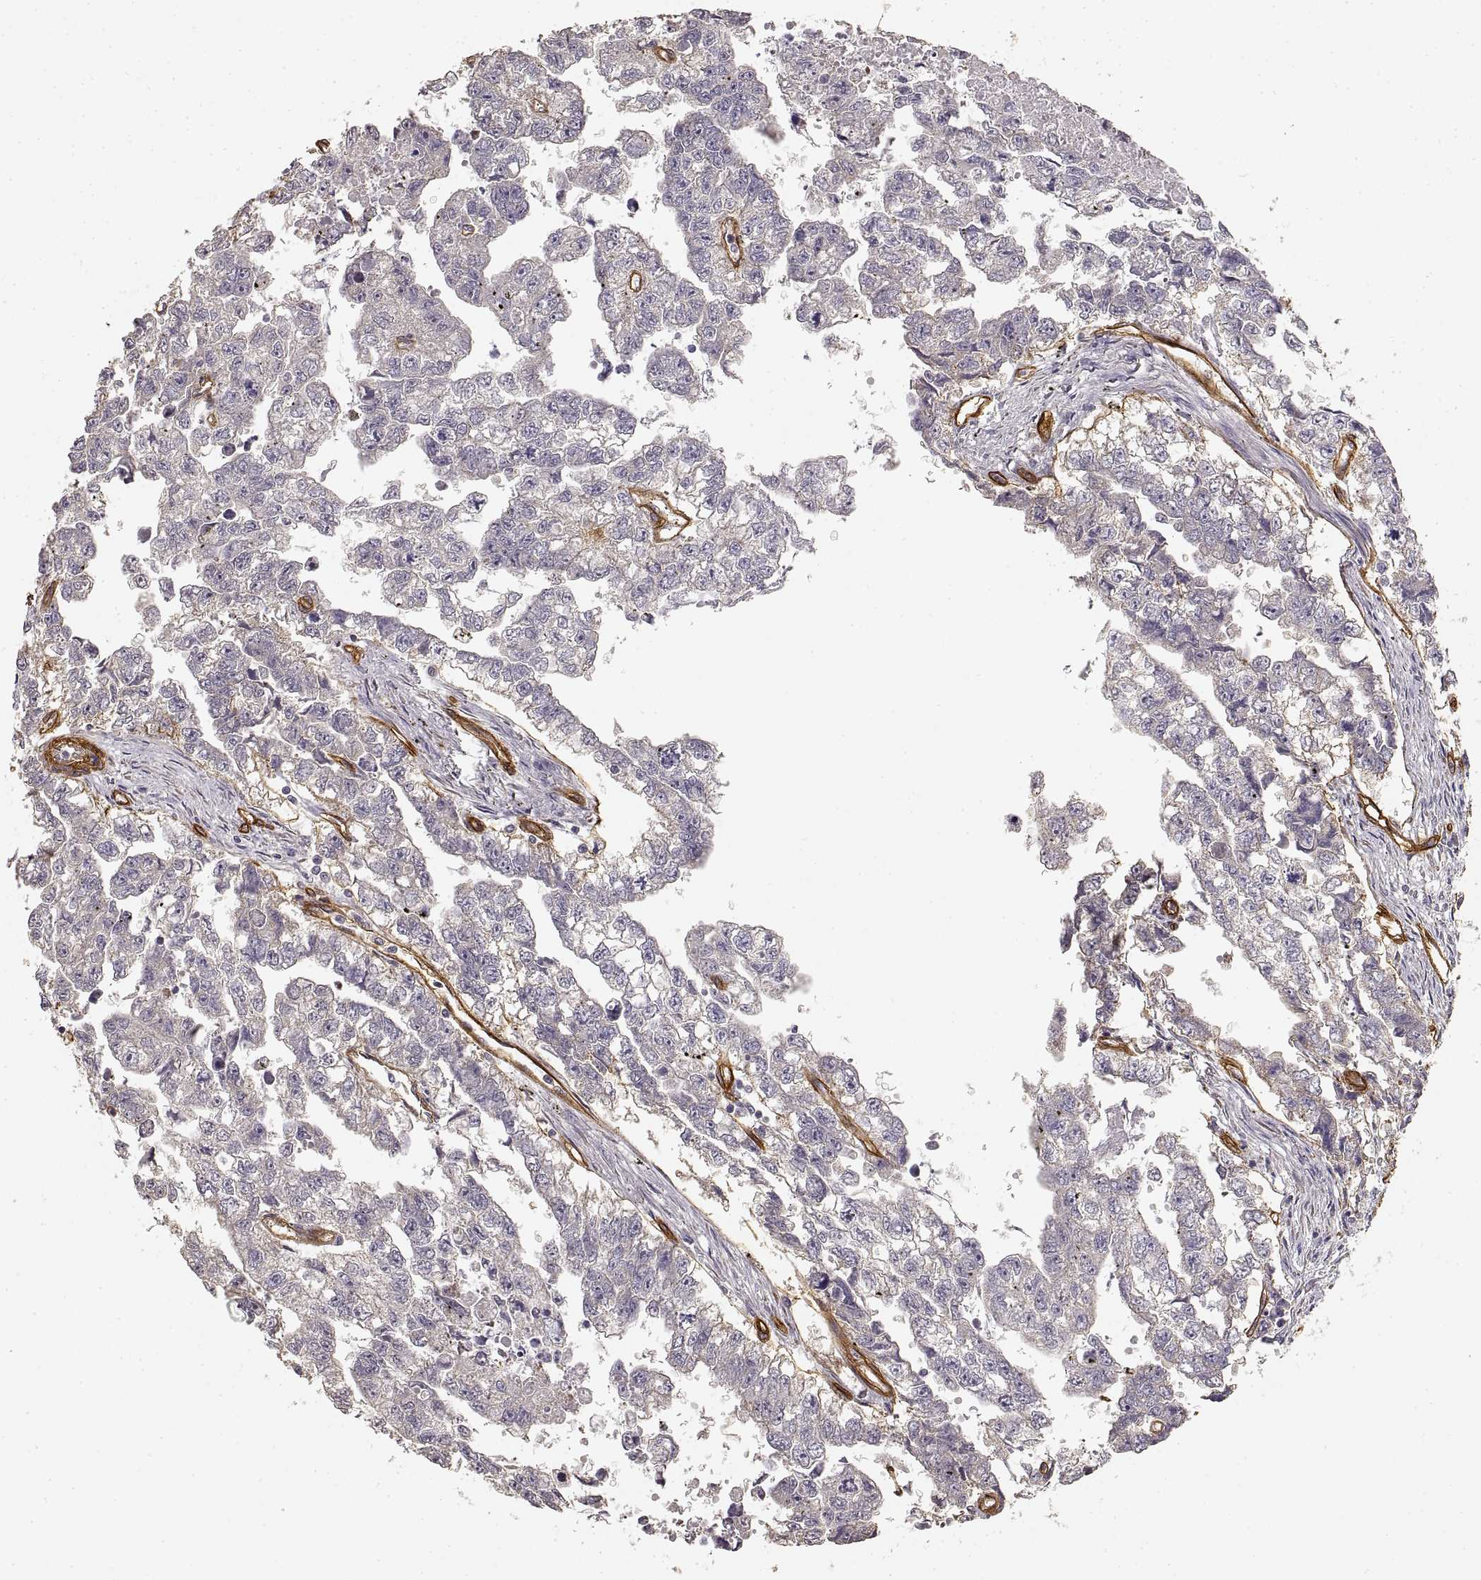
{"staining": {"intensity": "negative", "quantity": "none", "location": "none"}, "tissue": "testis cancer", "cell_type": "Tumor cells", "image_type": "cancer", "snomed": [{"axis": "morphology", "description": "Carcinoma, Embryonal, NOS"}, {"axis": "morphology", "description": "Teratoma, malignant, NOS"}, {"axis": "topography", "description": "Testis"}], "caption": "An immunohistochemistry photomicrograph of embryonal carcinoma (testis) is shown. There is no staining in tumor cells of embryonal carcinoma (testis).", "gene": "LAMA4", "patient": {"sex": "male", "age": 44}}